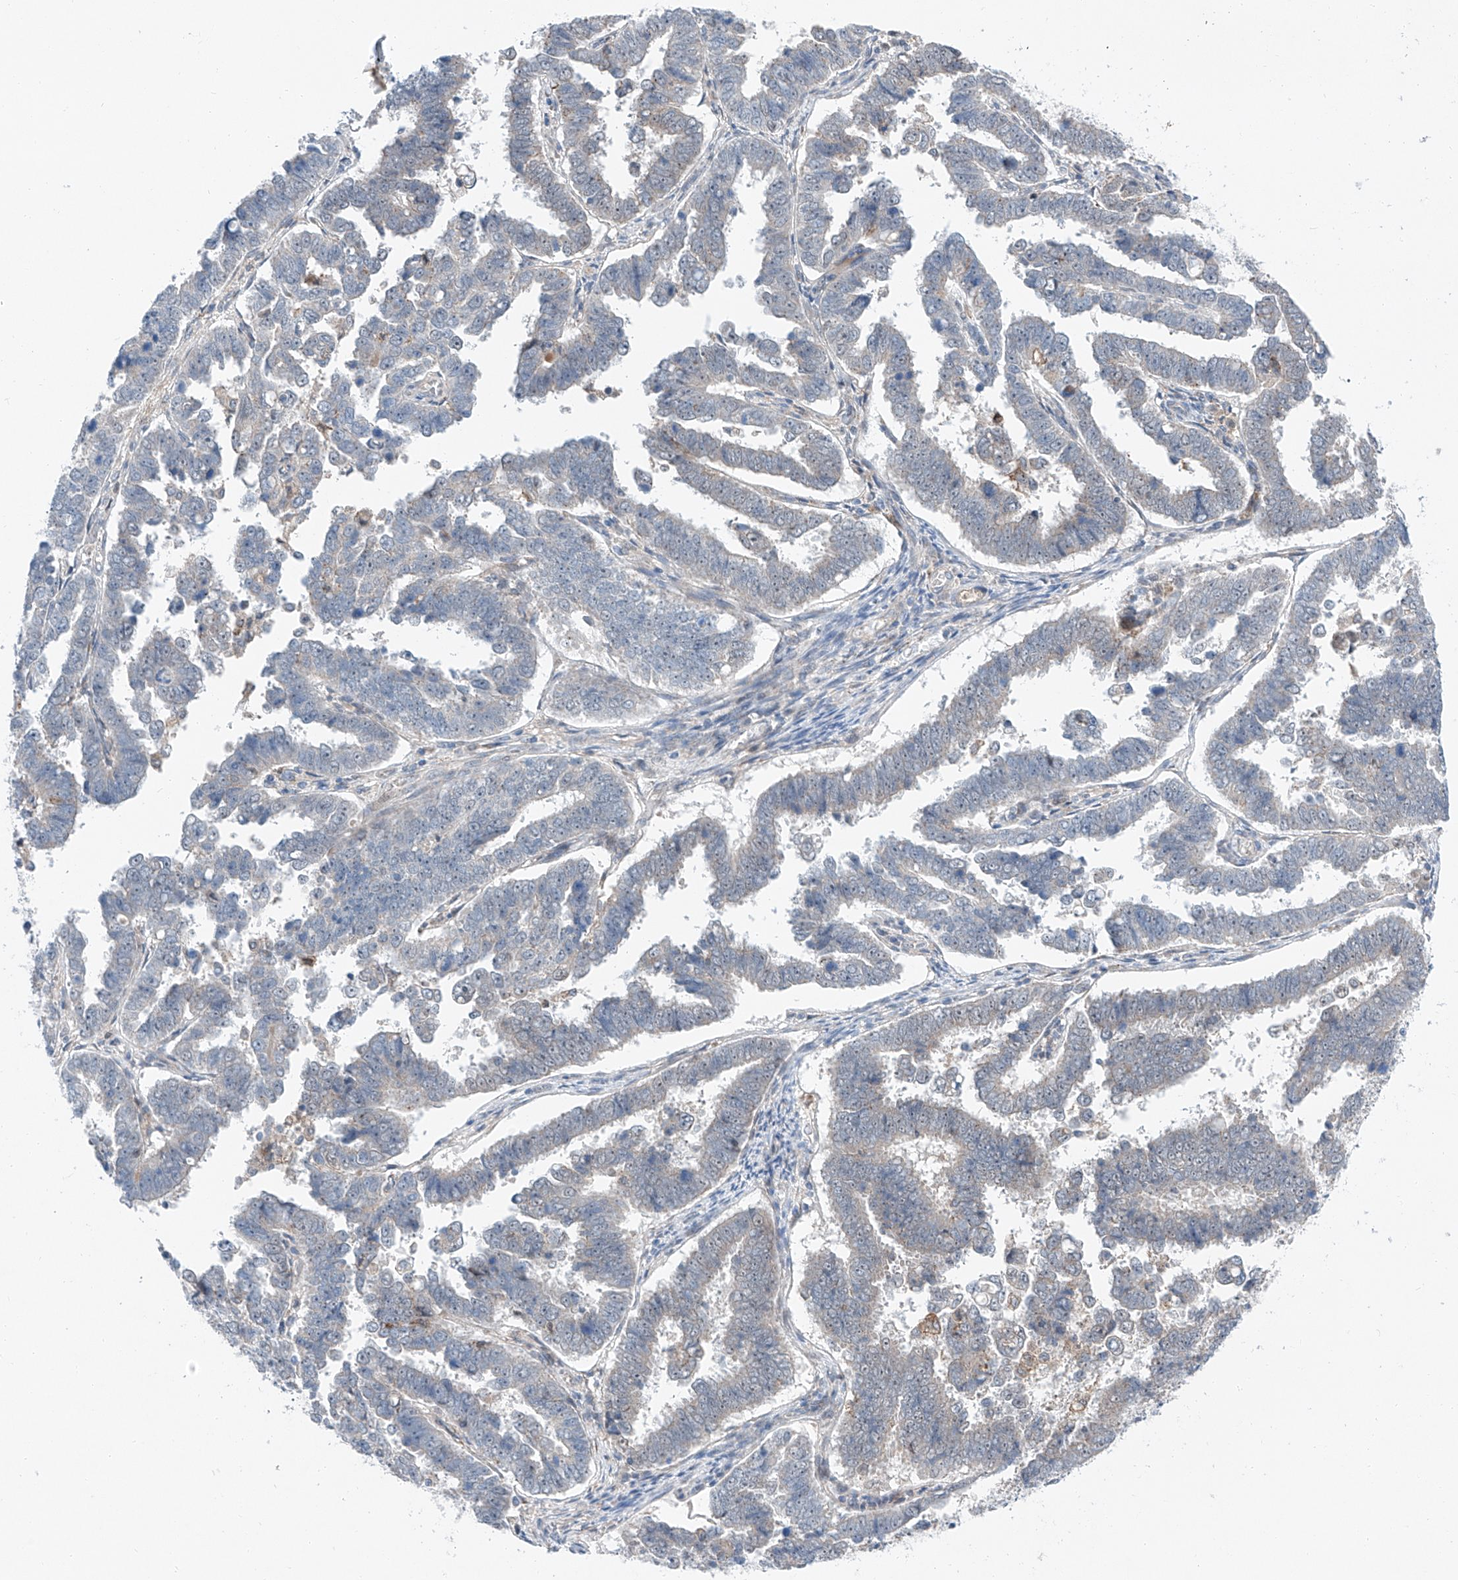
{"staining": {"intensity": "negative", "quantity": "none", "location": "none"}, "tissue": "endometrial cancer", "cell_type": "Tumor cells", "image_type": "cancer", "snomed": [{"axis": "morphology", "description": "Adenocarcinoma, NOS"}, {"axis": "topography", "description": "Endometrium"}], "caption": "Immunohistochemistry (IHC) of human endometrial cancer exhibits no positivity in tumor cells.", "gene": "CLDND1", "patient": {"sex": "female", "age": 75}}